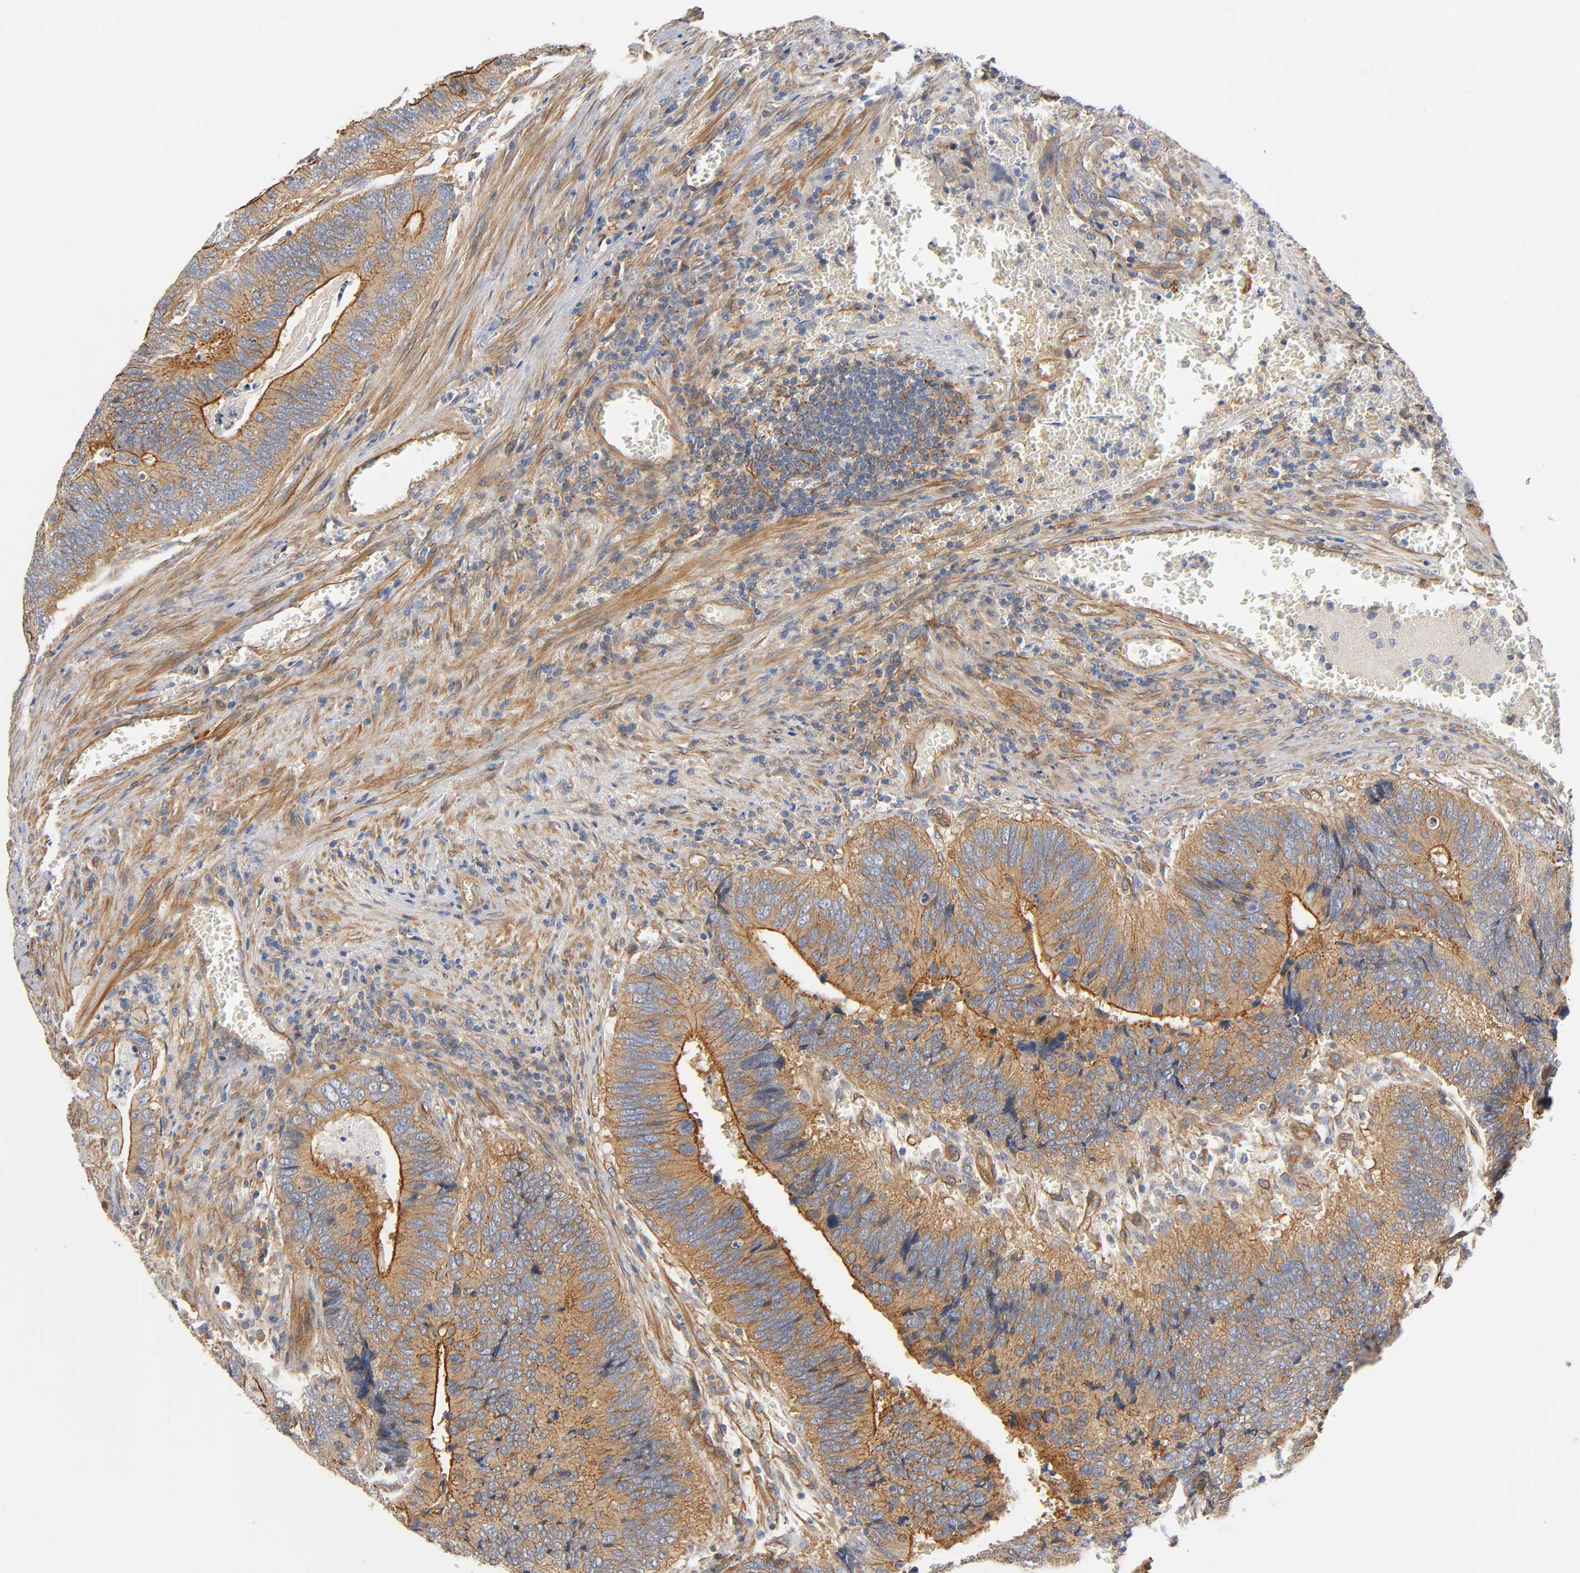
{"staining": {"intensity": "moderate", "quantity": ">75%", "location": "cytoplasmic/membranous"}, "tissue": "colorectal cancer", "cell_type": "Tumor cells", "image_type": "cancer", "snomed": [{"axis": "morphology", "description": "Adenocarcinoma, NOS"}, {"axis": "topography", "description": "Colon"}], "caption": "Adenocarcinoma (colorectal) tissue shows moderate cytoplasmic/membranous expression in about >75% of tumor cells, visualized by immunohistochemistry.", "gene": "MARS1", "patient": {"sex": "male", "age": 72}}